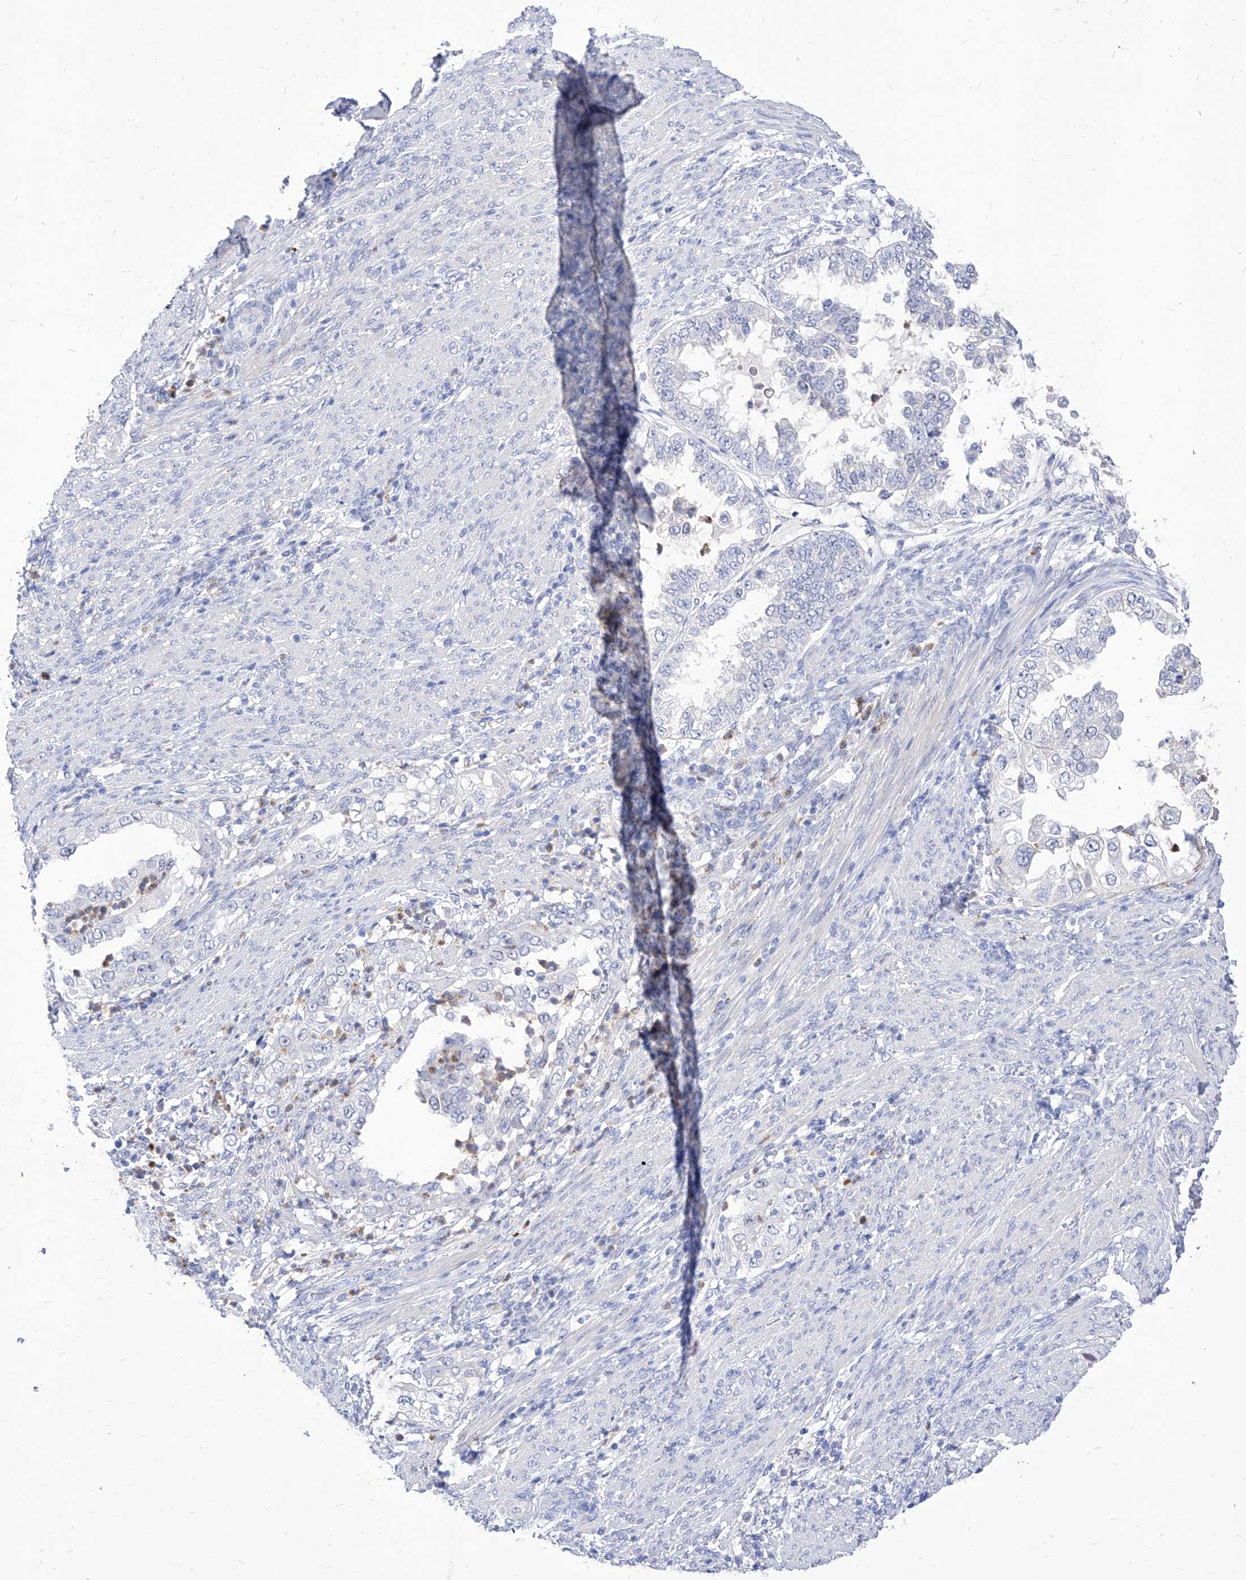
{"staining": {"intensity": "negative", "quantity": "none", "location": "none"}, "tissue": "endometrial cancer", "cell_type": "Tumor cells", "image_type": "cancer", "snomed": [{"axis": "morphology", "description": "Adenocarcinoma, NOS"}, {"axis": "topography", "description": "Endometrium"}], "caption": "Immunohistochemistry (IHC) of human endometrial cancer (adenocarcinoma) shows no staining in tumor cells.", "gene": "VAX1", "patient": {"sex": "female", "age": 85}}